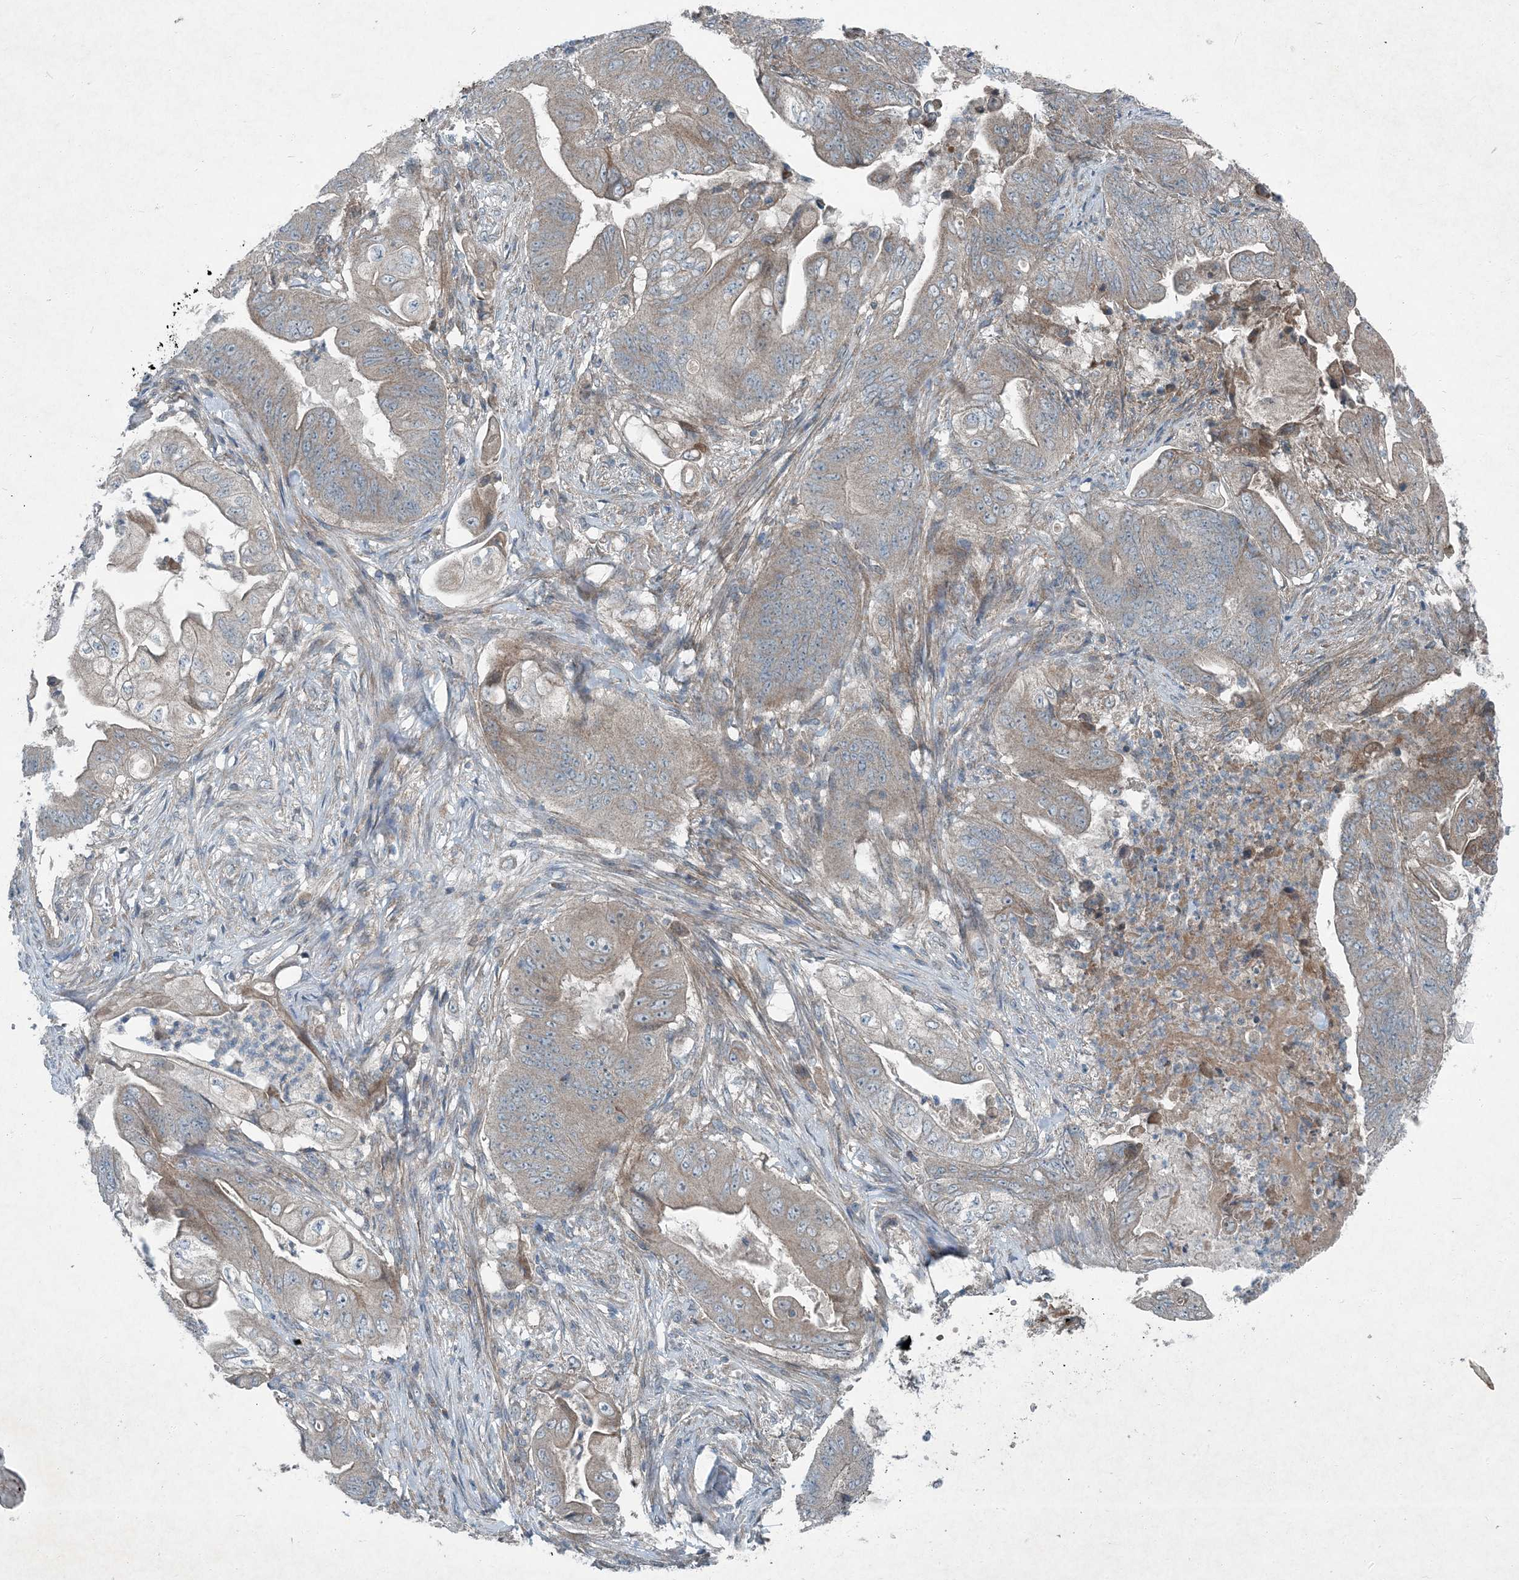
{"staining": {"intensity": "weak", "quantity": "25%-75%", "location": "cytoplasmic/membranous"}, "tissue": "stomach cancer", "cell_type": "Tumor cells", "image_type": "cancer", "snomed": [{"axis": "morphology", "description": "Adenocarcinoma, NOS"}, {"axis": "topography", "description": "Stomach"}], "caption": "Immunohistochemistry (IHC) staining of stomach cancer (adenocarcinoma), which reveals low levels of weak cytoplasmic/membranous positivity in about 25%-75% of tumor cells indicating weak cytoplasmic/membranous protein staining. The staining was performed using DAB (3,3'-diaminobenzidine) (brown) for protein detection and nuclei were counterstained in hematoxylin (blue).", "gene": "APOM", "patient": {"sex": "female", "age": 73}}